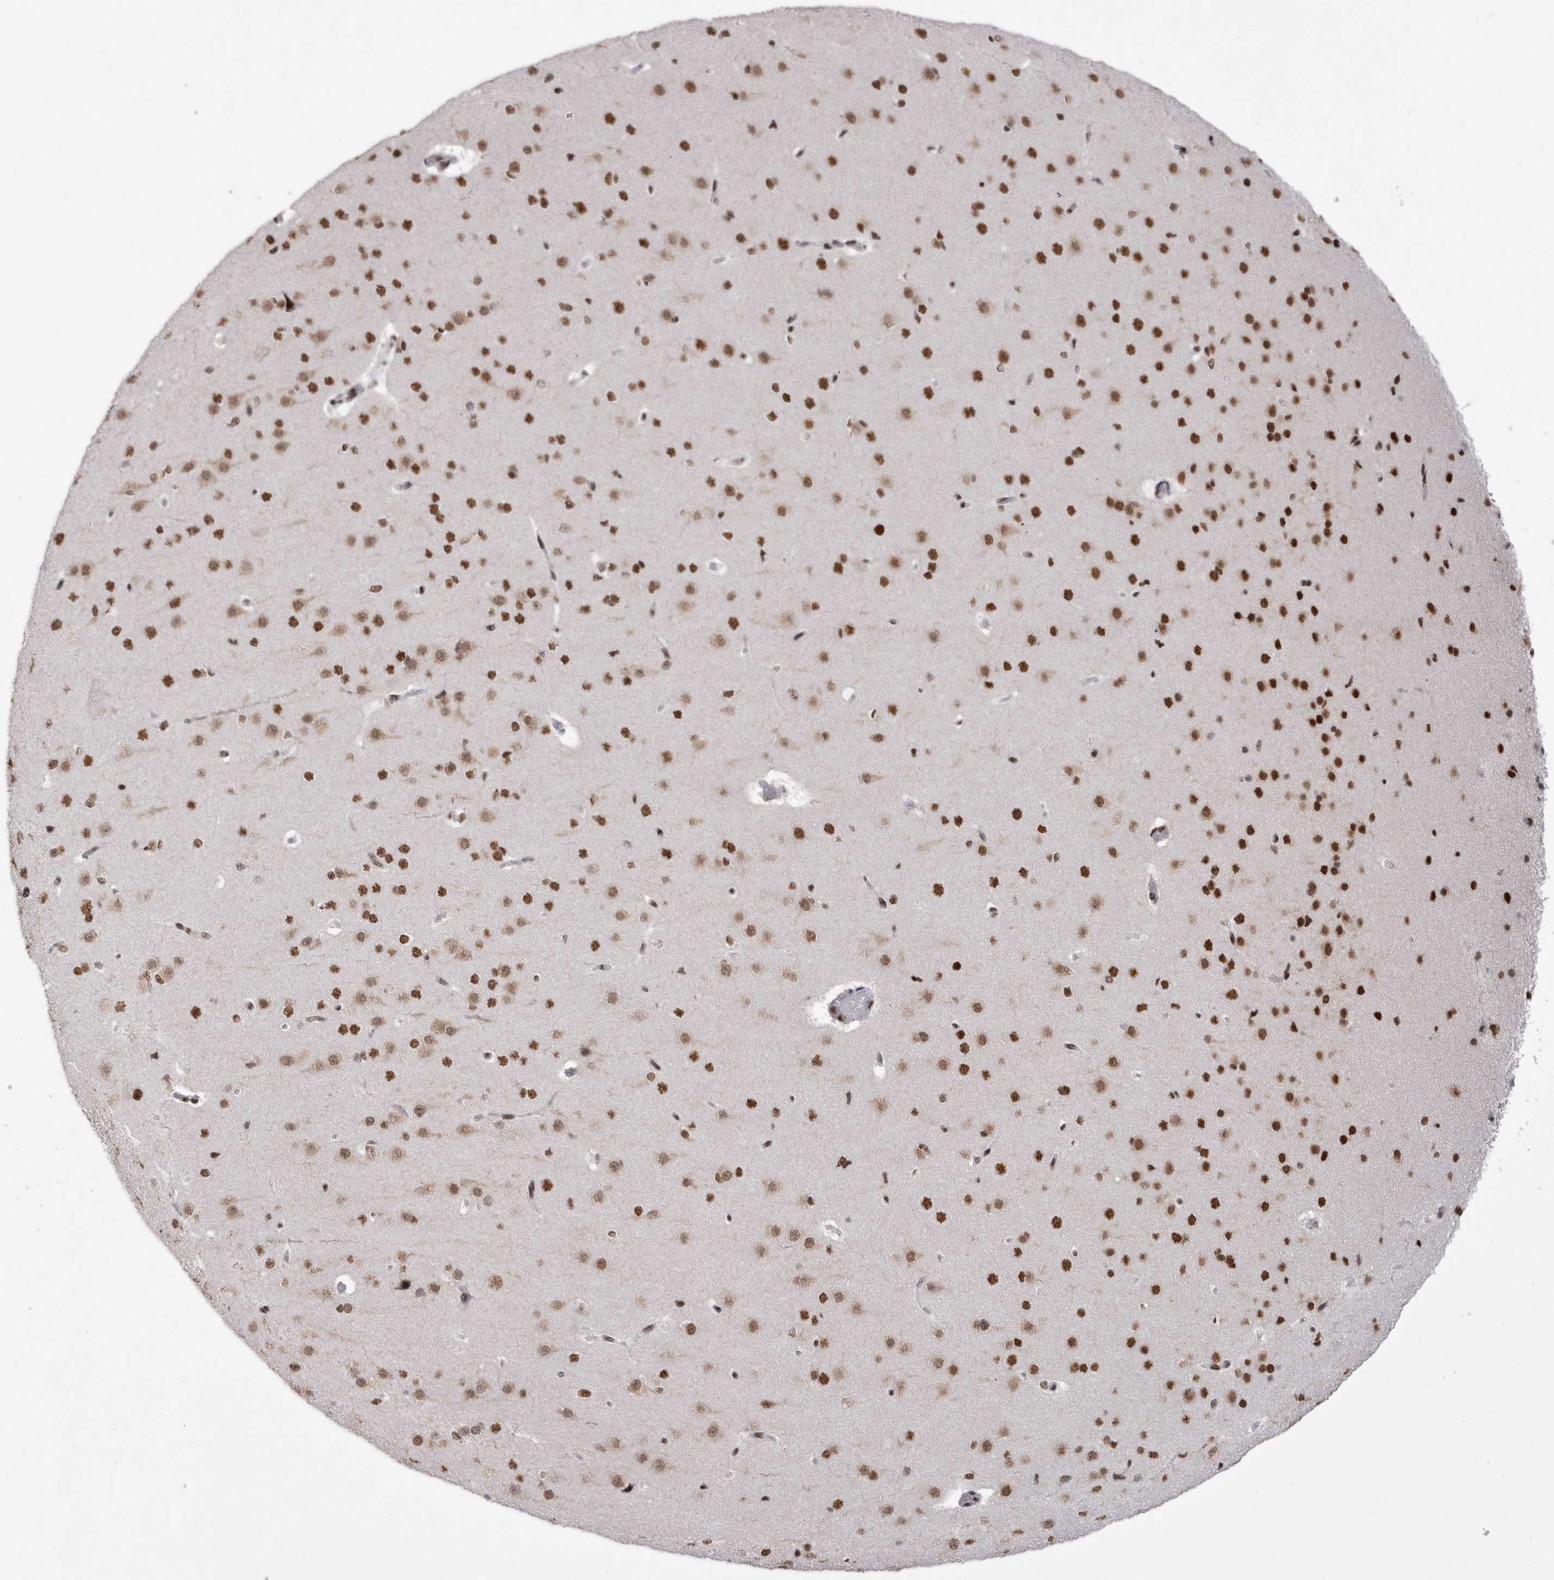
{"staining": {"intensity": "moderate", "quantity": ">75%", "location": "nuclear"}, "tissue": "cerebral cortex", "cell_type": "Endothelial cells", "image_type": "normal", "snomed": [{"axis": "morphology", "description": "Normal tissue, NOS"}, {"axis": "morphology", "description": "Developmental malformation"}, {"axis": "topography", "description": "Cerebral cortex"}], "caption": "DAB (3,3'-diaminobenzidine) immunohistochemical staining of benign cerebral cortex demonstrates moderate nuclear protein positivity in approximately >75% of endothelial cells. The staining is performed using DAB brown chromogen to label protein expression. The nuclei are counter-stained blue using hematoxylin.", "gene": "PPP1R8", "patient": {"sex": "female", "age": 30}}